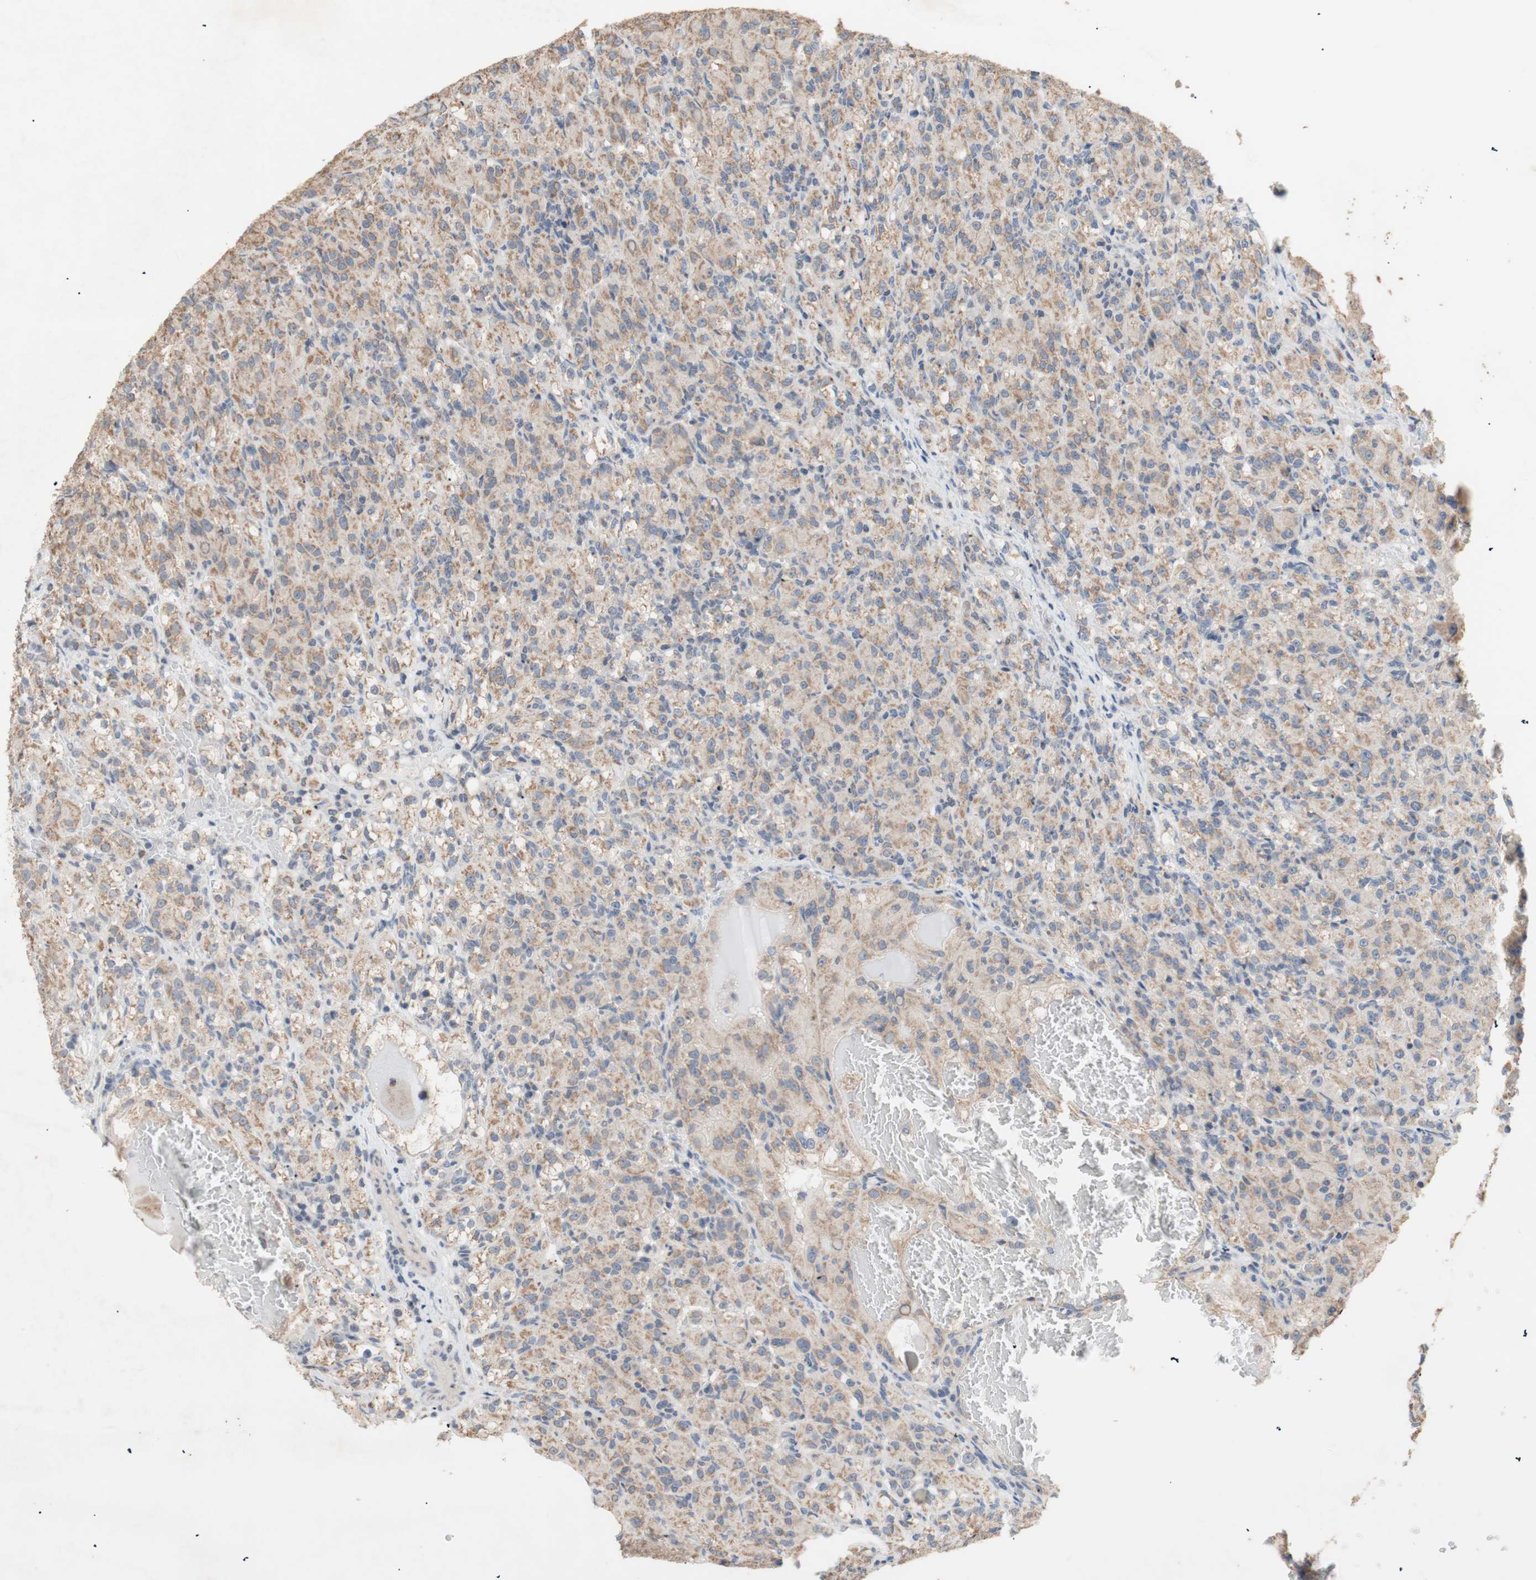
{"staining": {"intensity": "moderate", "quantity": ">75%", "location": "cytoplasmic/membranous"}, "tissue": "renal cancer", "cell_type": "Tumor cells", "image_type": "cancer", "snomed": [{"axis": "morphology", "description": "Adenocarcinoma, NOS"}, {"axis": "topography", "description": "Kidney"}], "caption": "Immunohistochemistry (IHC) staining of renal cancer, which displays medium levels of moderate cytoplasmic/membranous staining in approximately >75% of tumor cells indicating moderate cytoplasmic/membranous protein positivity. The staining was performed using DAB (brown) for protein detection and nuclei were counterstained in hematoxylin (blue).", "gene": "PTGIS", "patient": {"sex": "male", "age": 61}}